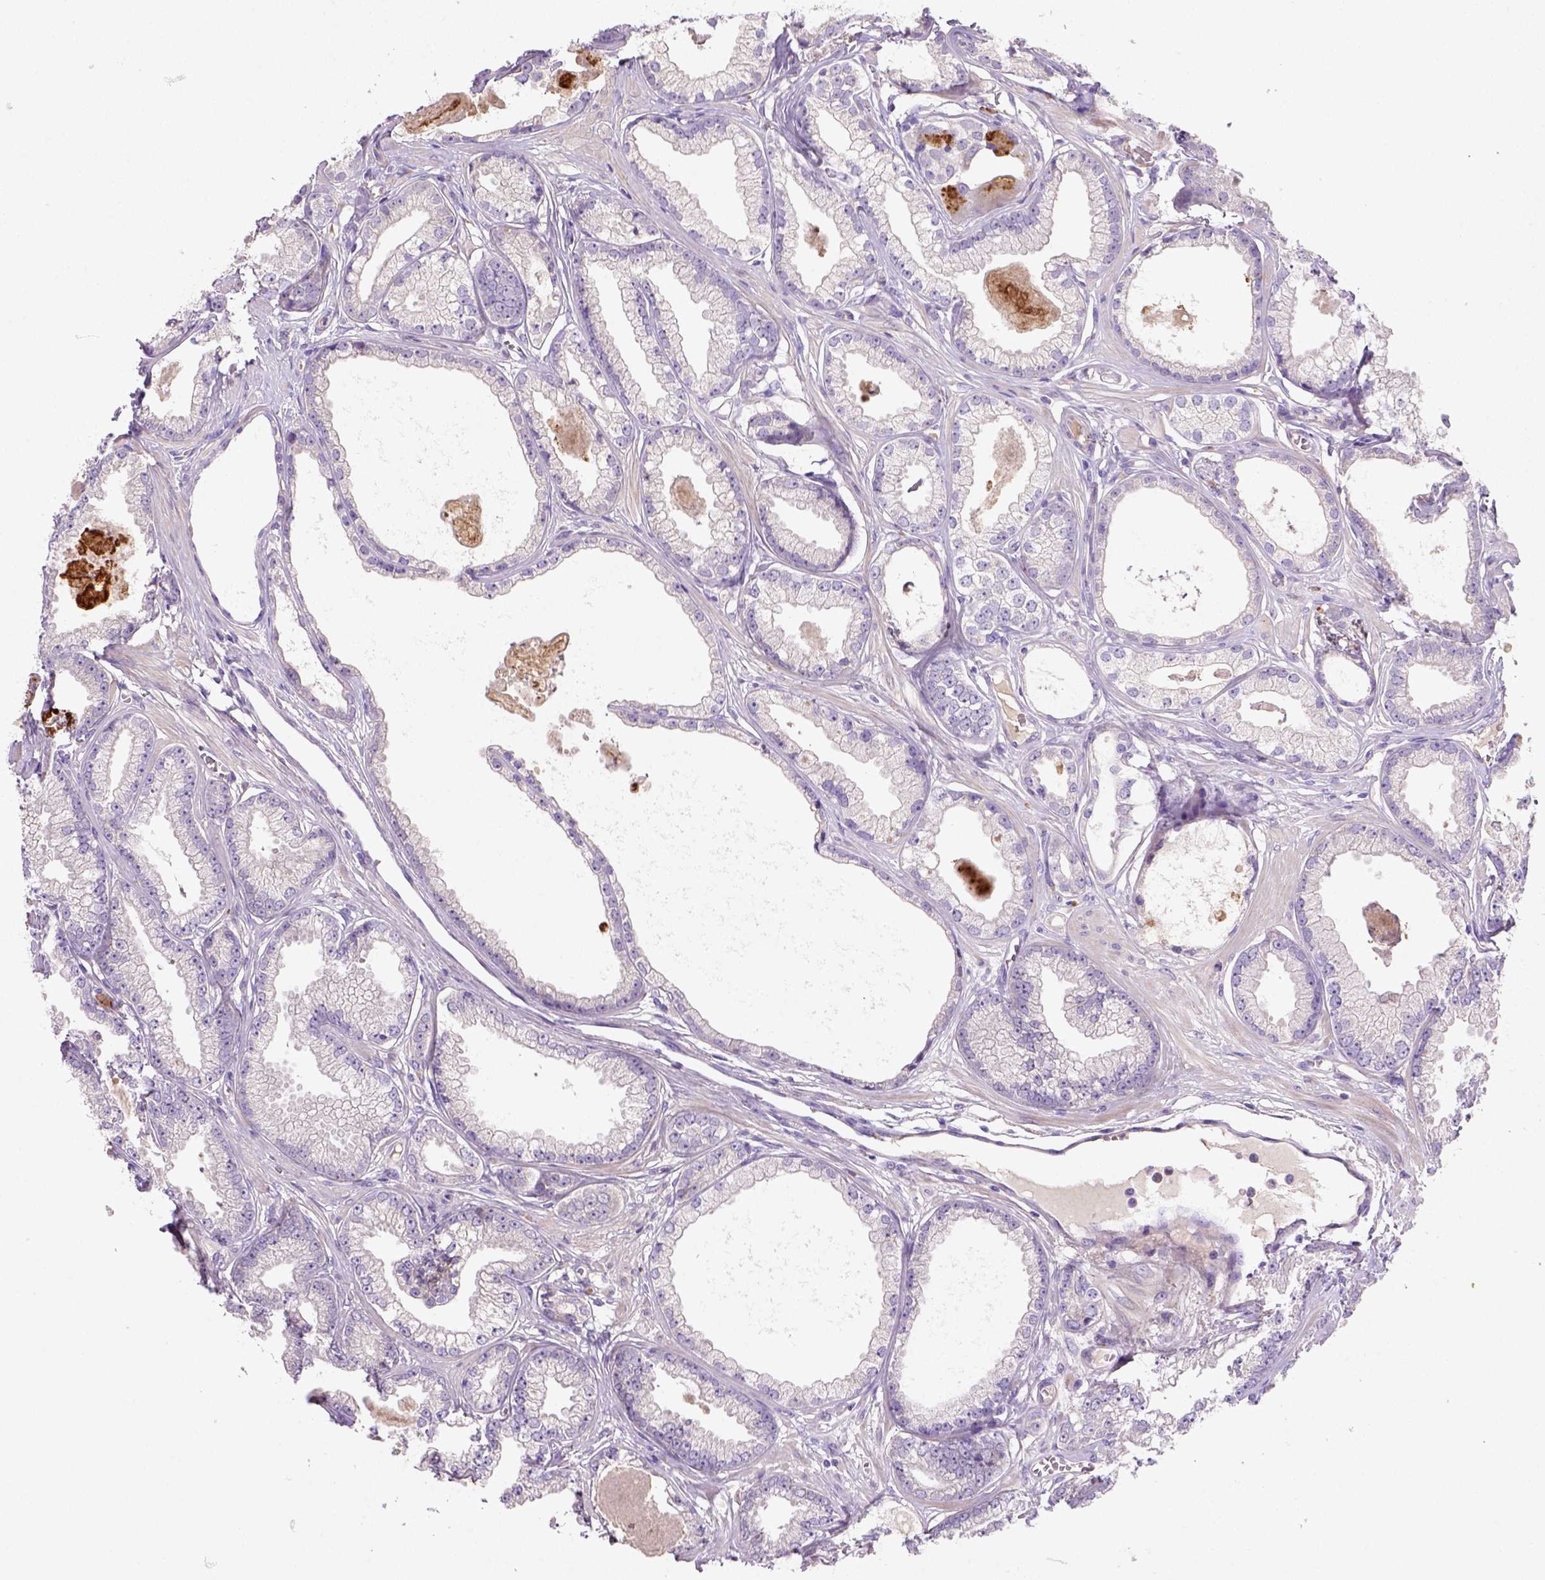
{"staining": {"intensity": "negative", "quantity": "none", "location": "none"}, "tissue": "prostate cancer", "cell_type": "Tumor cells", "image_type": "cancer", "snomed": [{"axis": "morphology", "description": "Adenocarcinoma, Low grade"}, {"axis": "topography", "description": "Prostate"}], "caption": "Immunohistochemistry histopathology image of neoplastic tissue: prostate cancer stained with DAB exhibits no significant protein positivity in tumor cells.", "gene": "NUDT2", "patient": {"sex": "male", "age": 64}}